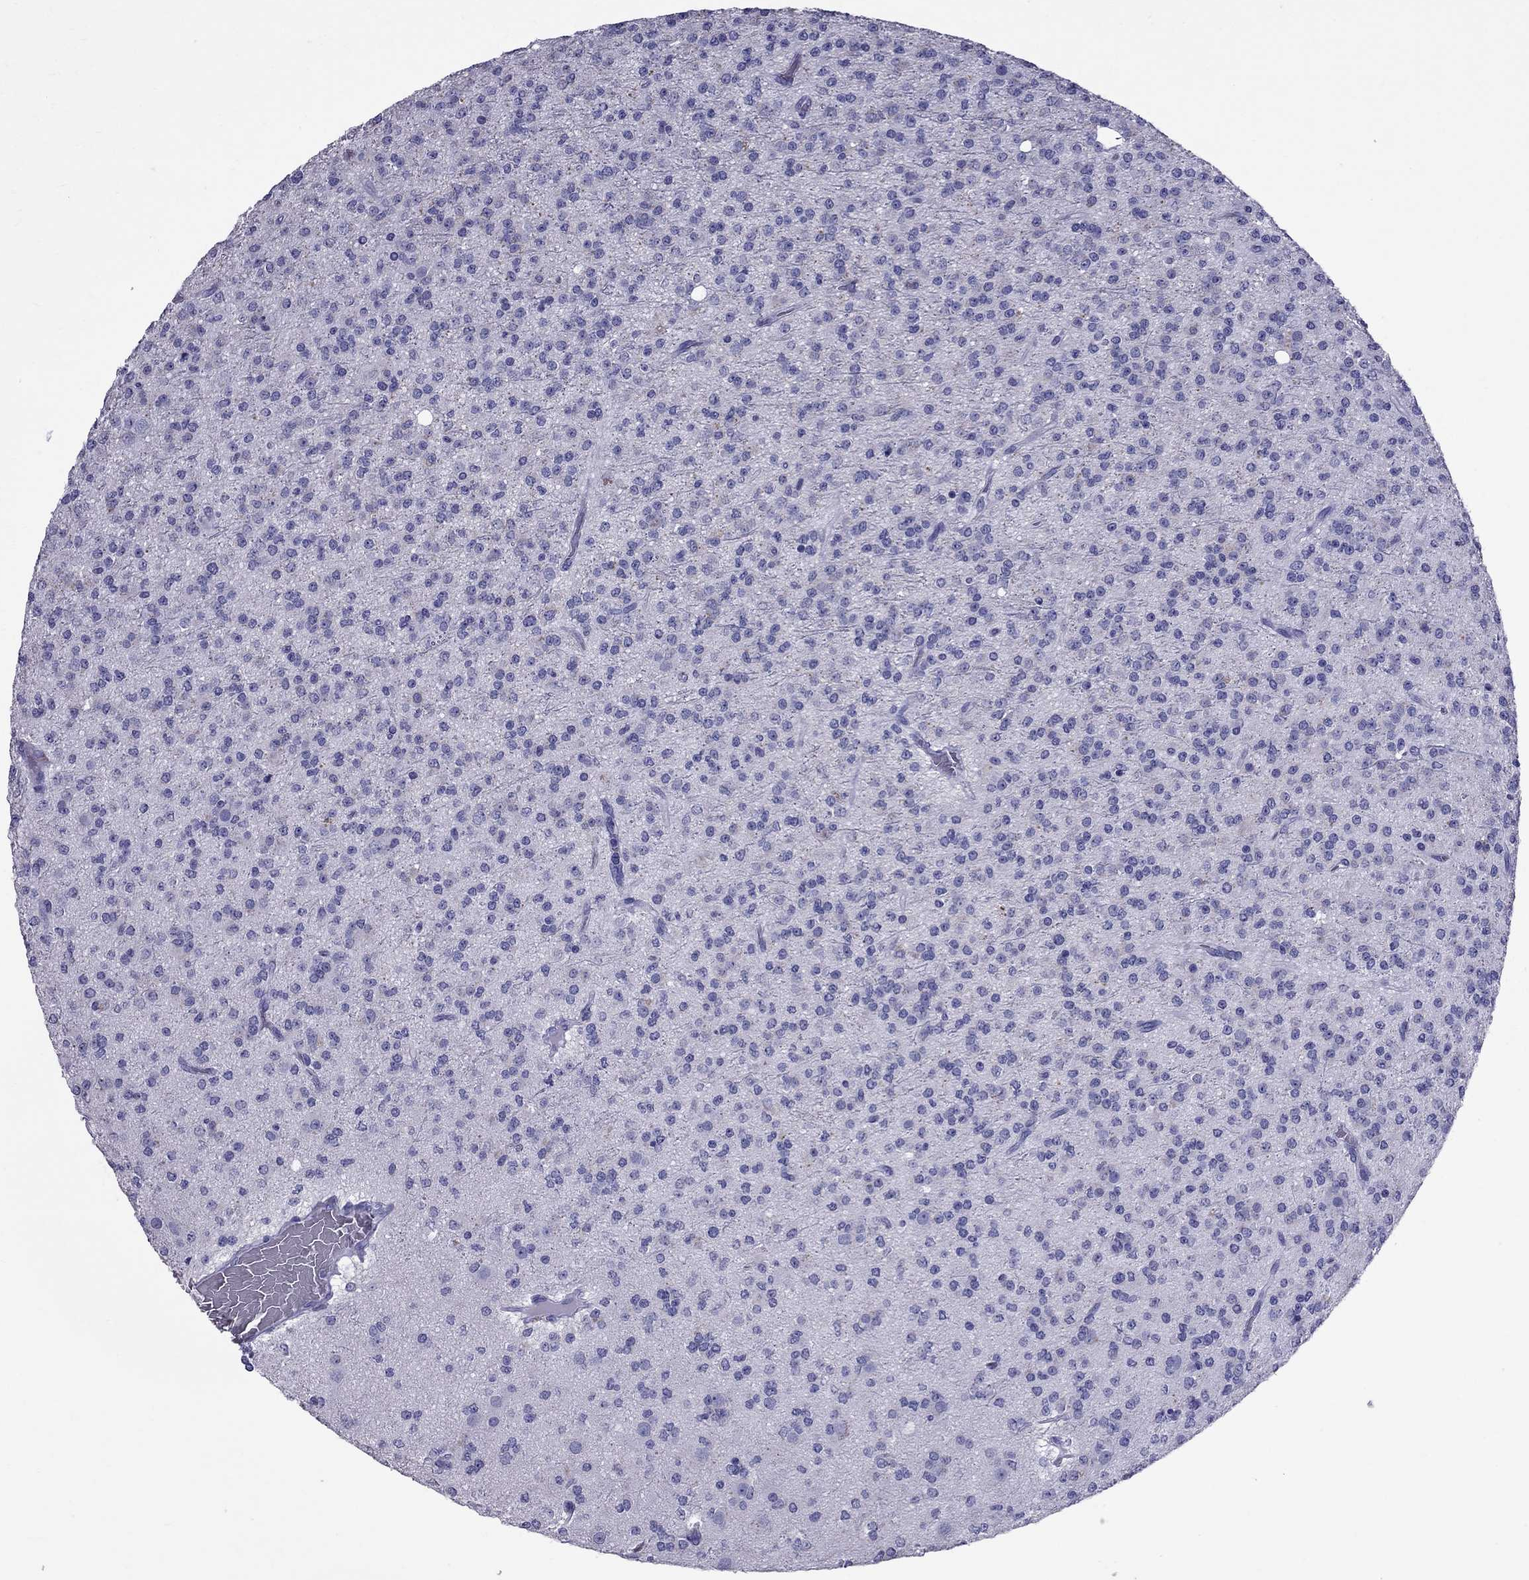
{"staining": {"intensity": "negative", "quantity": "none", "location": "none"}, "tissue": "glioma", "cell_type": "Tumor cells", "image_type": "cancer", "snomed": [{"axis": "morphology", "description": "Glioma, malignant, Low grade"}, {"axis": "topography", "description": "Brain"}], "caption": "Immunohistochemistry (IHC) micrograph of neoplastic tissue: human malignant low-grade glioma stained with DAB displays no significant protein expression in tumor cells.", "gene": "TTLL13", "patient": {"sex": "male", "age": 27}}